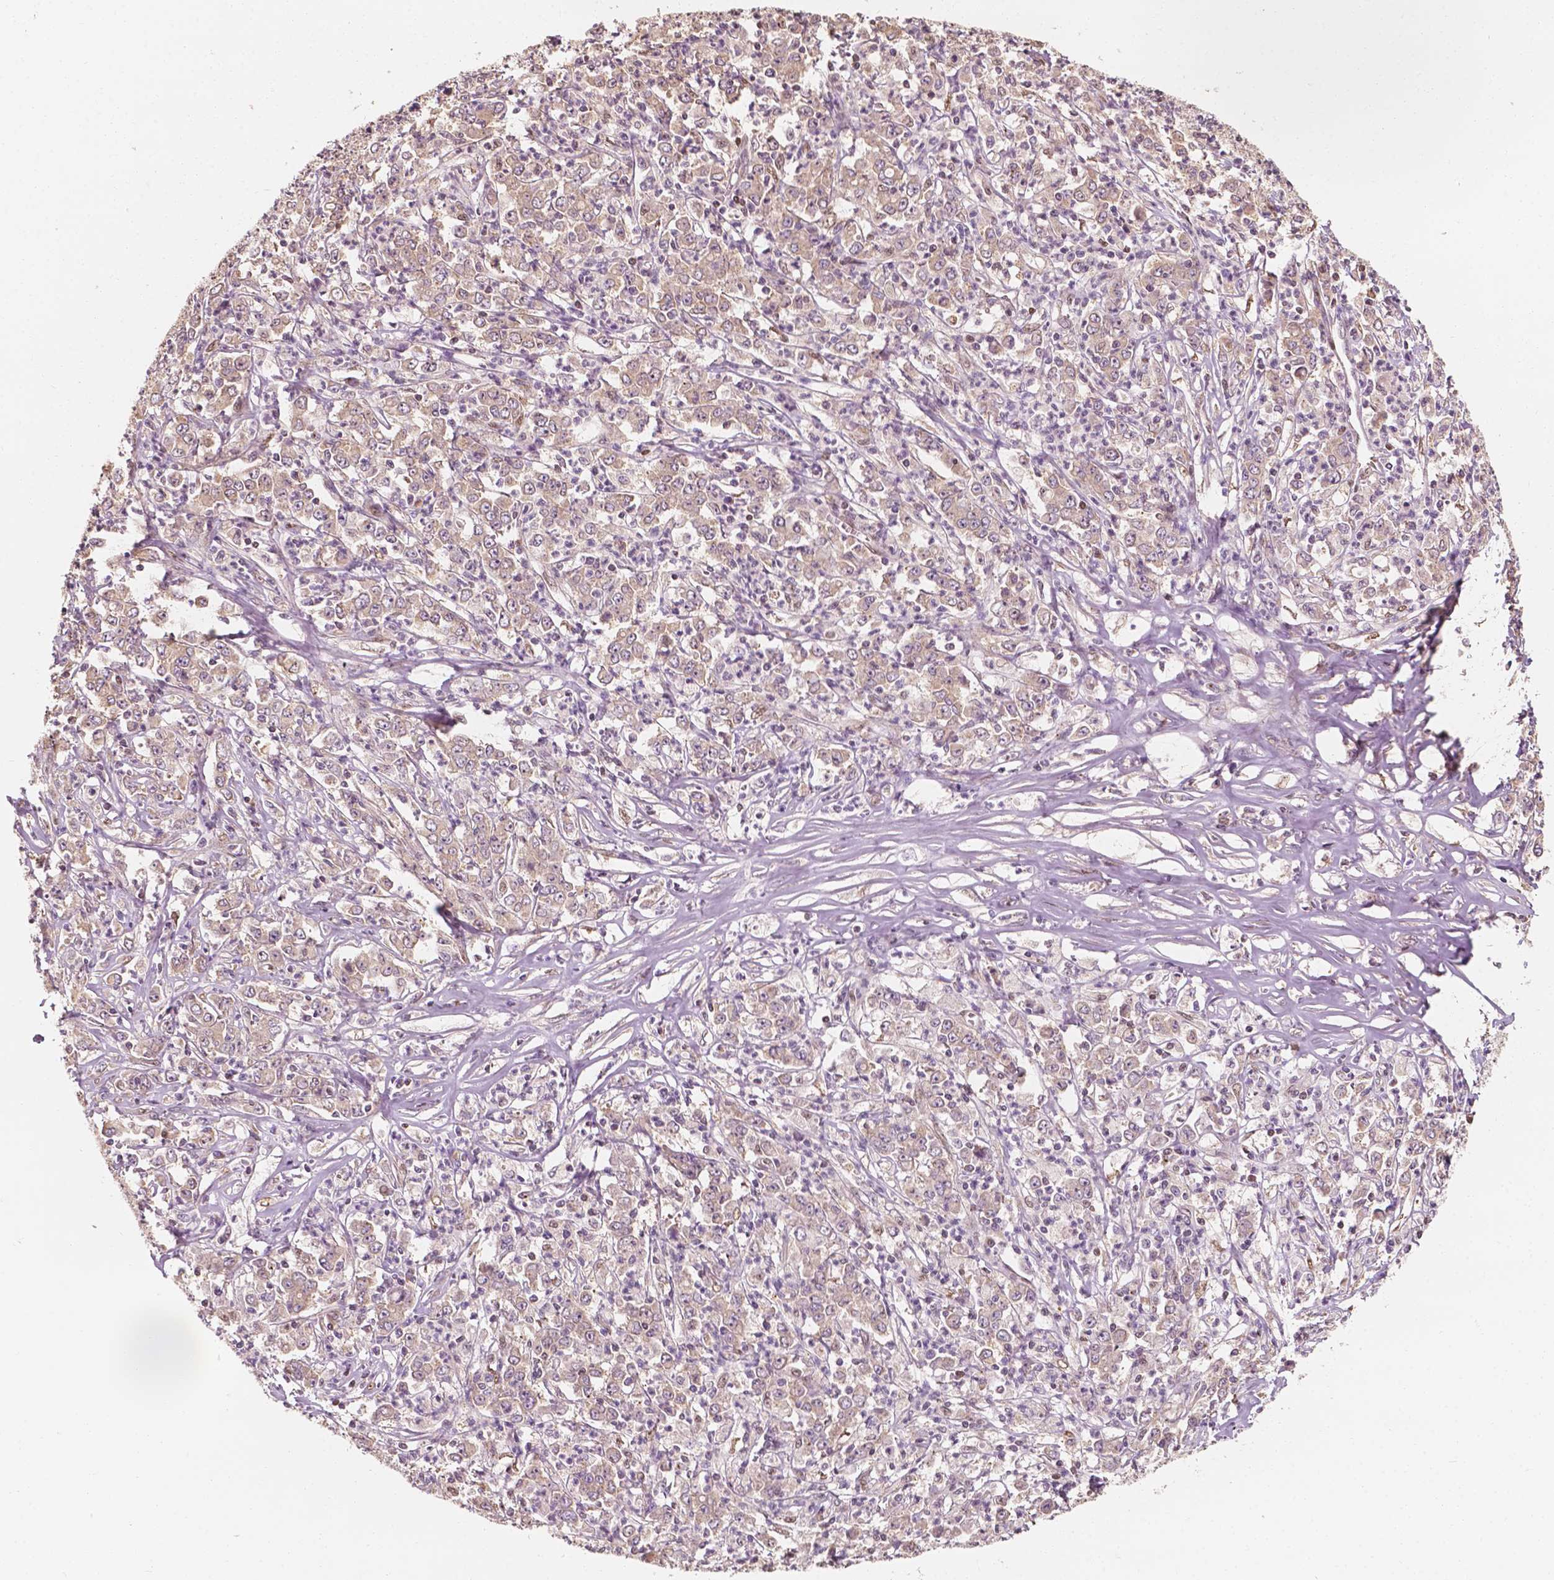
{"staining": {"intensity": "weak", "quantity": "25%-75%", "location": "cytoplasmic/membranous"}, "tissue": "stomach cancer", "cell_type": "Tumor cells", "image_type": "cancer", "snomed": [{"axis": "morphology", "description": "Adenocarcinoma, NOS"}, {"axis": "topography", "description": "Stomach, lower"}], "caption": "DAB (3,3'-diaminobenzidine) immunohistochemical staining of stomach cancer displays weak cytoplasmic/membranous protein positivity in about 25%-75% of tumor cells.", "gene": "TBC1D17", "patient": {"sex": "female", "age": 71}}